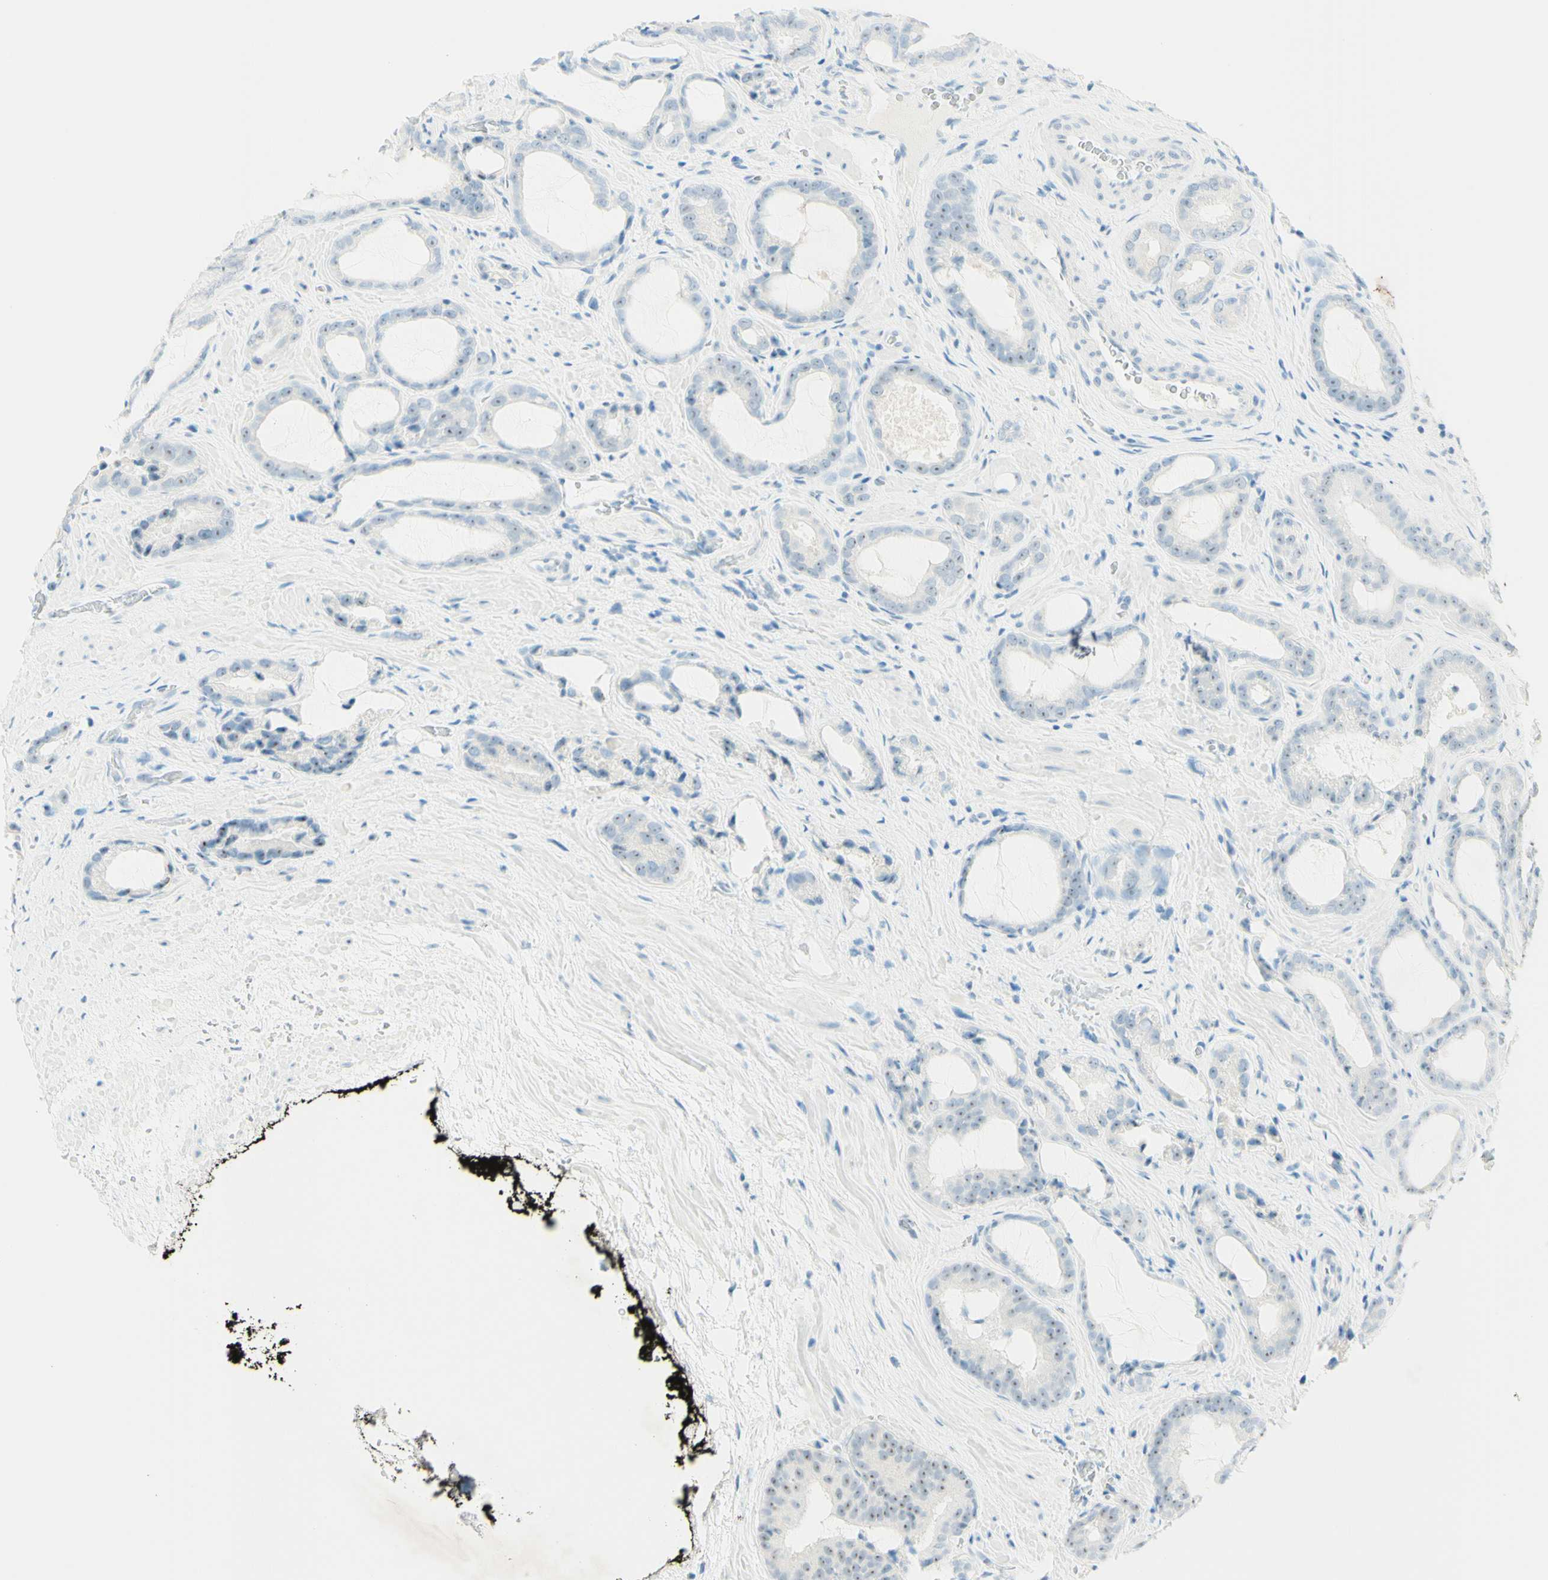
{"staining": {"intensity": "negative", "quantity": "none", "location": "none"}, "tissue": "prostate cancer", "cell_type": "Tumor cells", "image_type": "cancer", "snomed": [{"axis": "morphology", "description": "Adenocarcinoma, Low grade"}, {"axis": "topography", "description": "Prostate"}], "caption": "This is an immunohistochemistry (IHC) photomicrograph of prostate low-grade adenocarcinoma. There is no expression in tumor cells.", "gene": "FMR1NB", "patient": {"sex": "male", "age": 60}}